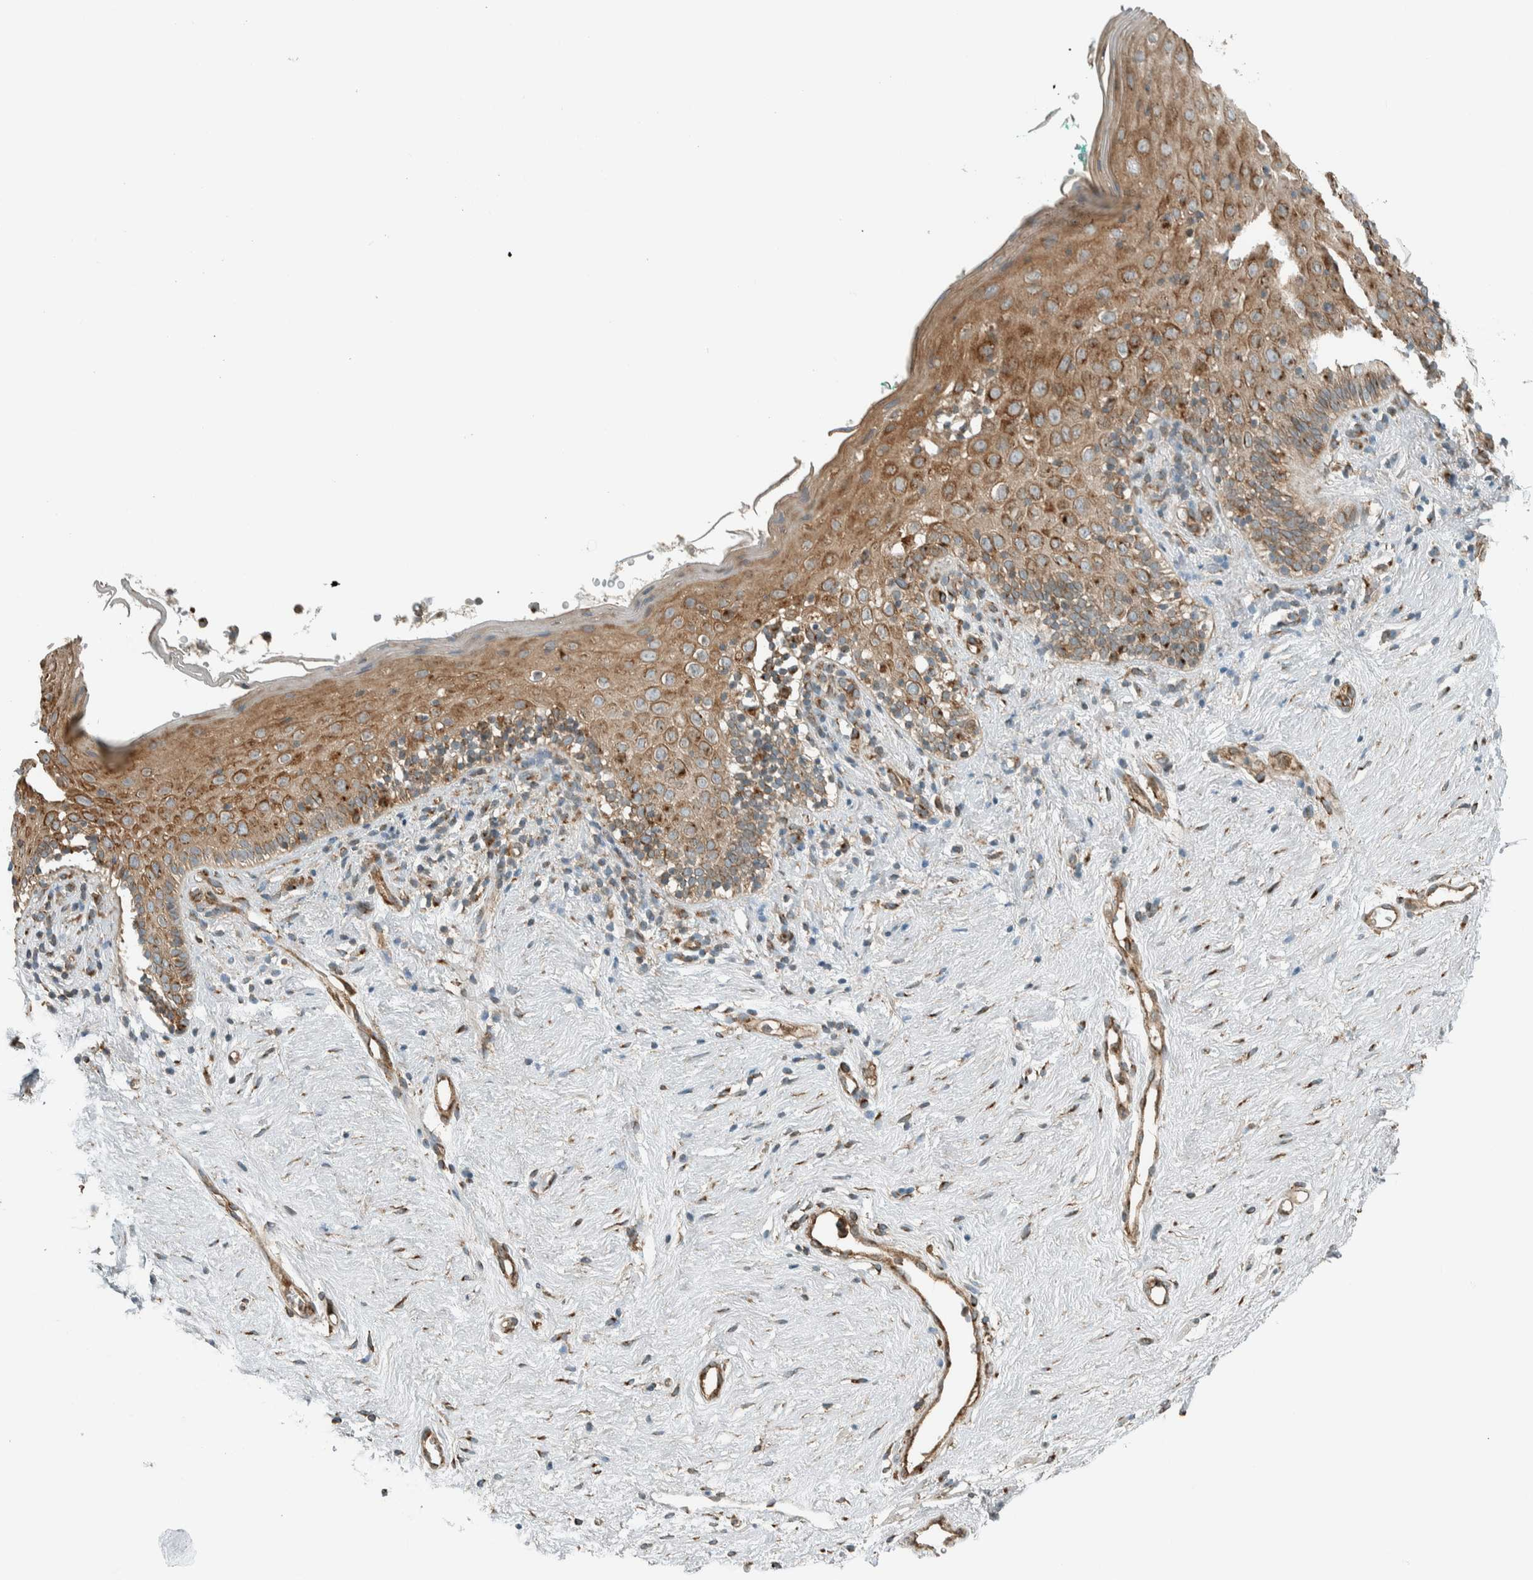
{"staining": {"intensity": "moderate", "quantity": "25%-75%", "location": "cytoplasmic/membranous"}, "tissue": "vagina", "cell_type": "Squamous epithelial cells", "image_type": "normal", "snomed": [{"axis": "morphology", "description": "Normal tissue, NOS"}, {"axis": "topography", "description": "Vagina"}], "caption": "High-power microscopy captured an immunohistochemistry (IHC) histopathology image of benign vagina, revealing moderate cytoplasmic/membranous staining in approximately 25%-75% of squamous epithelial cells. (IHC, brightfield microscopy, high magnification).", "gene": "EXOC7", "patient": {"sex": "female", "age": 44}}